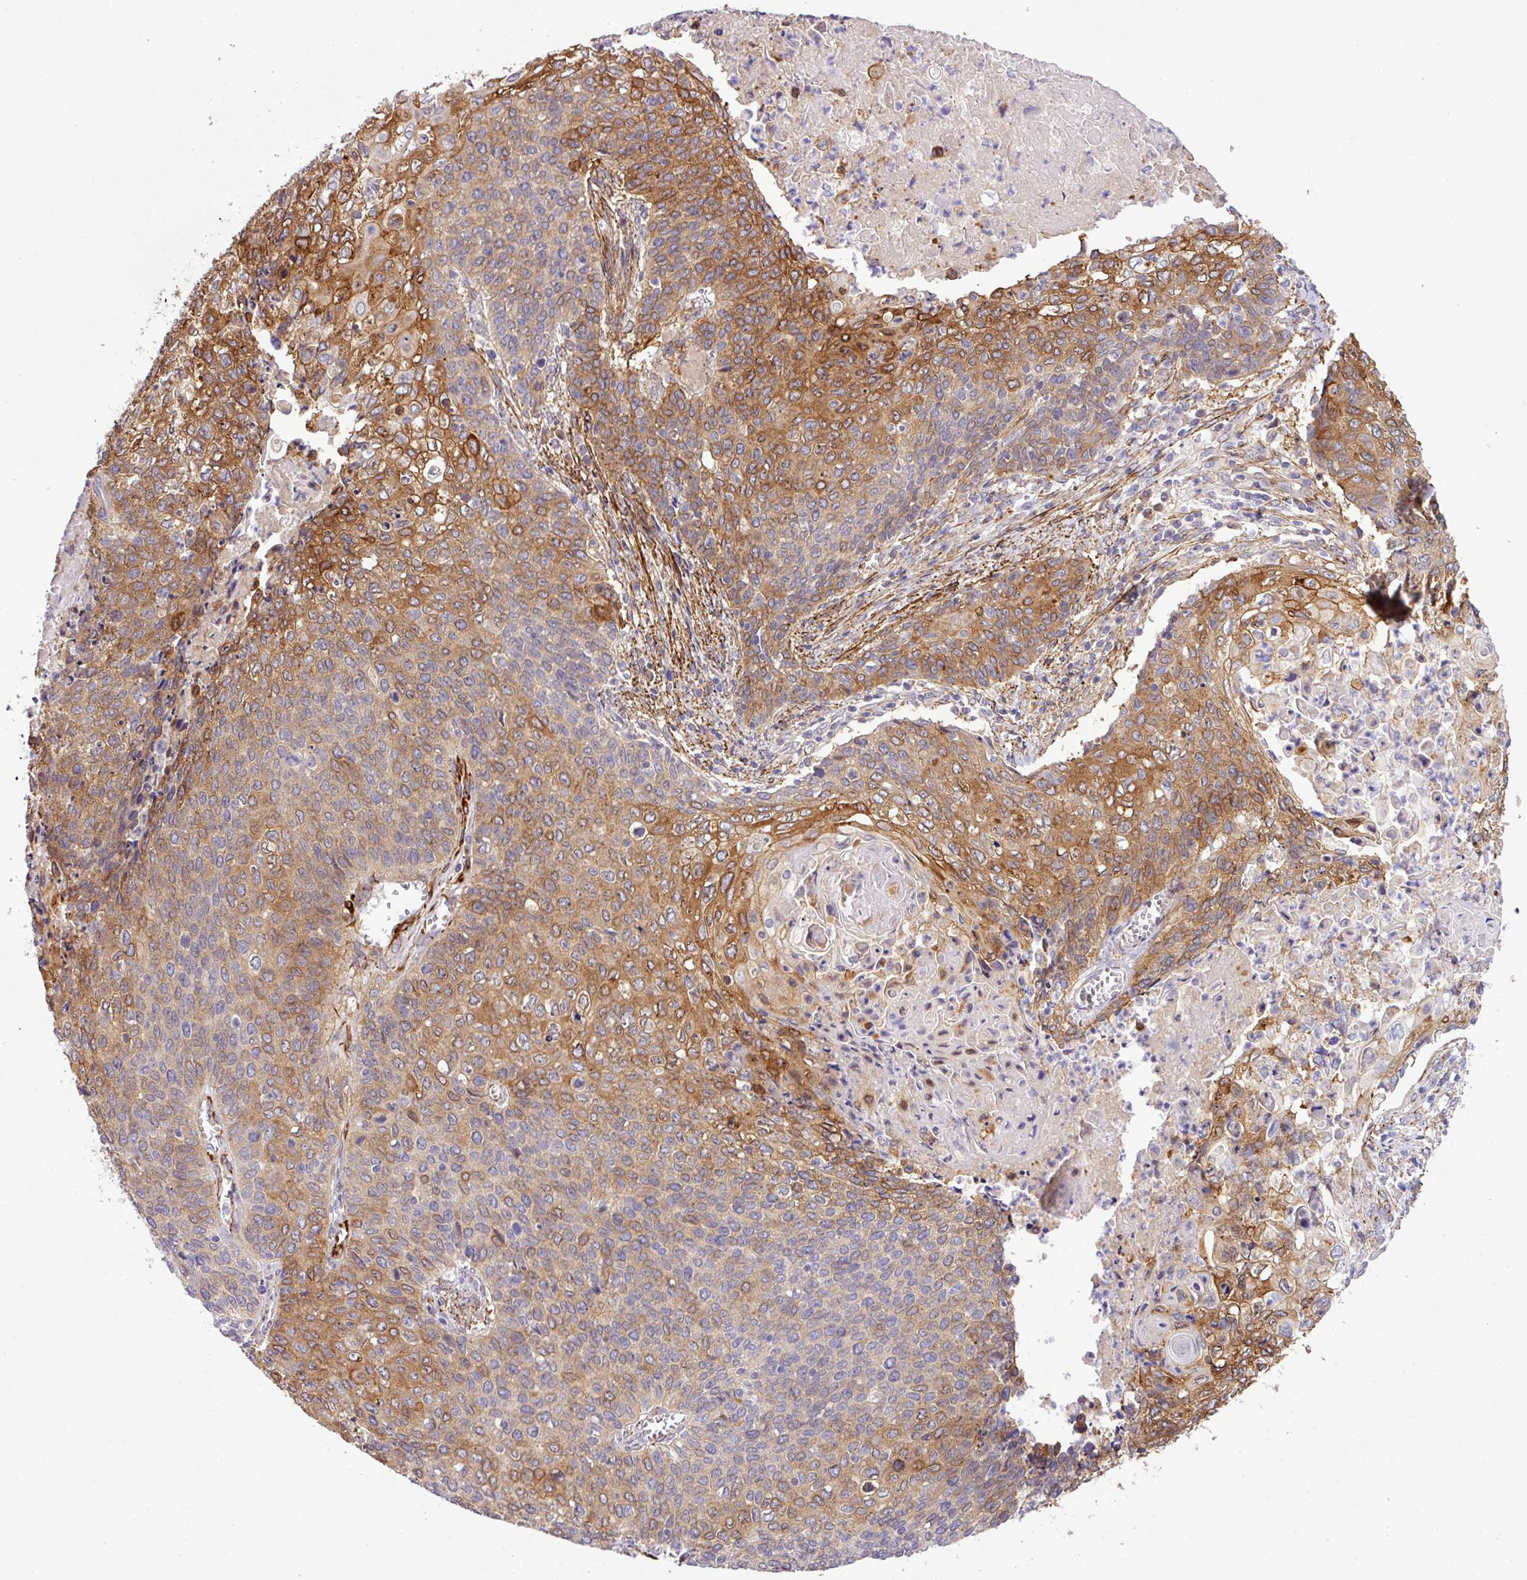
{"staining": {"intensity": "strong", "quantity": "25%-75%", "location": "cytoplasmic/membranous"}, "tissue": "cervical cancer", "cell_type": "Tumor cells", "image_type": "cancer", "snomed": [{"axis": "morphology", "description": "Squamous cell carcinoma, NOS"}, {"axis": "topography", "description": "Cervix"}], "caption": "Immunohistochemistry (IHC) histopathology image of neoplastic tissue: human squamous cell carcinoma (cervical) stained using immunohistochemistry reveals high levels of strong protein expression localized specifically in the cytoplasmic/membranous of tumor cells, appearing as a cytoplasmic/membranous brown color.", "gene": "PARD6A", "patient": {"sex": "female", "age": 39}}